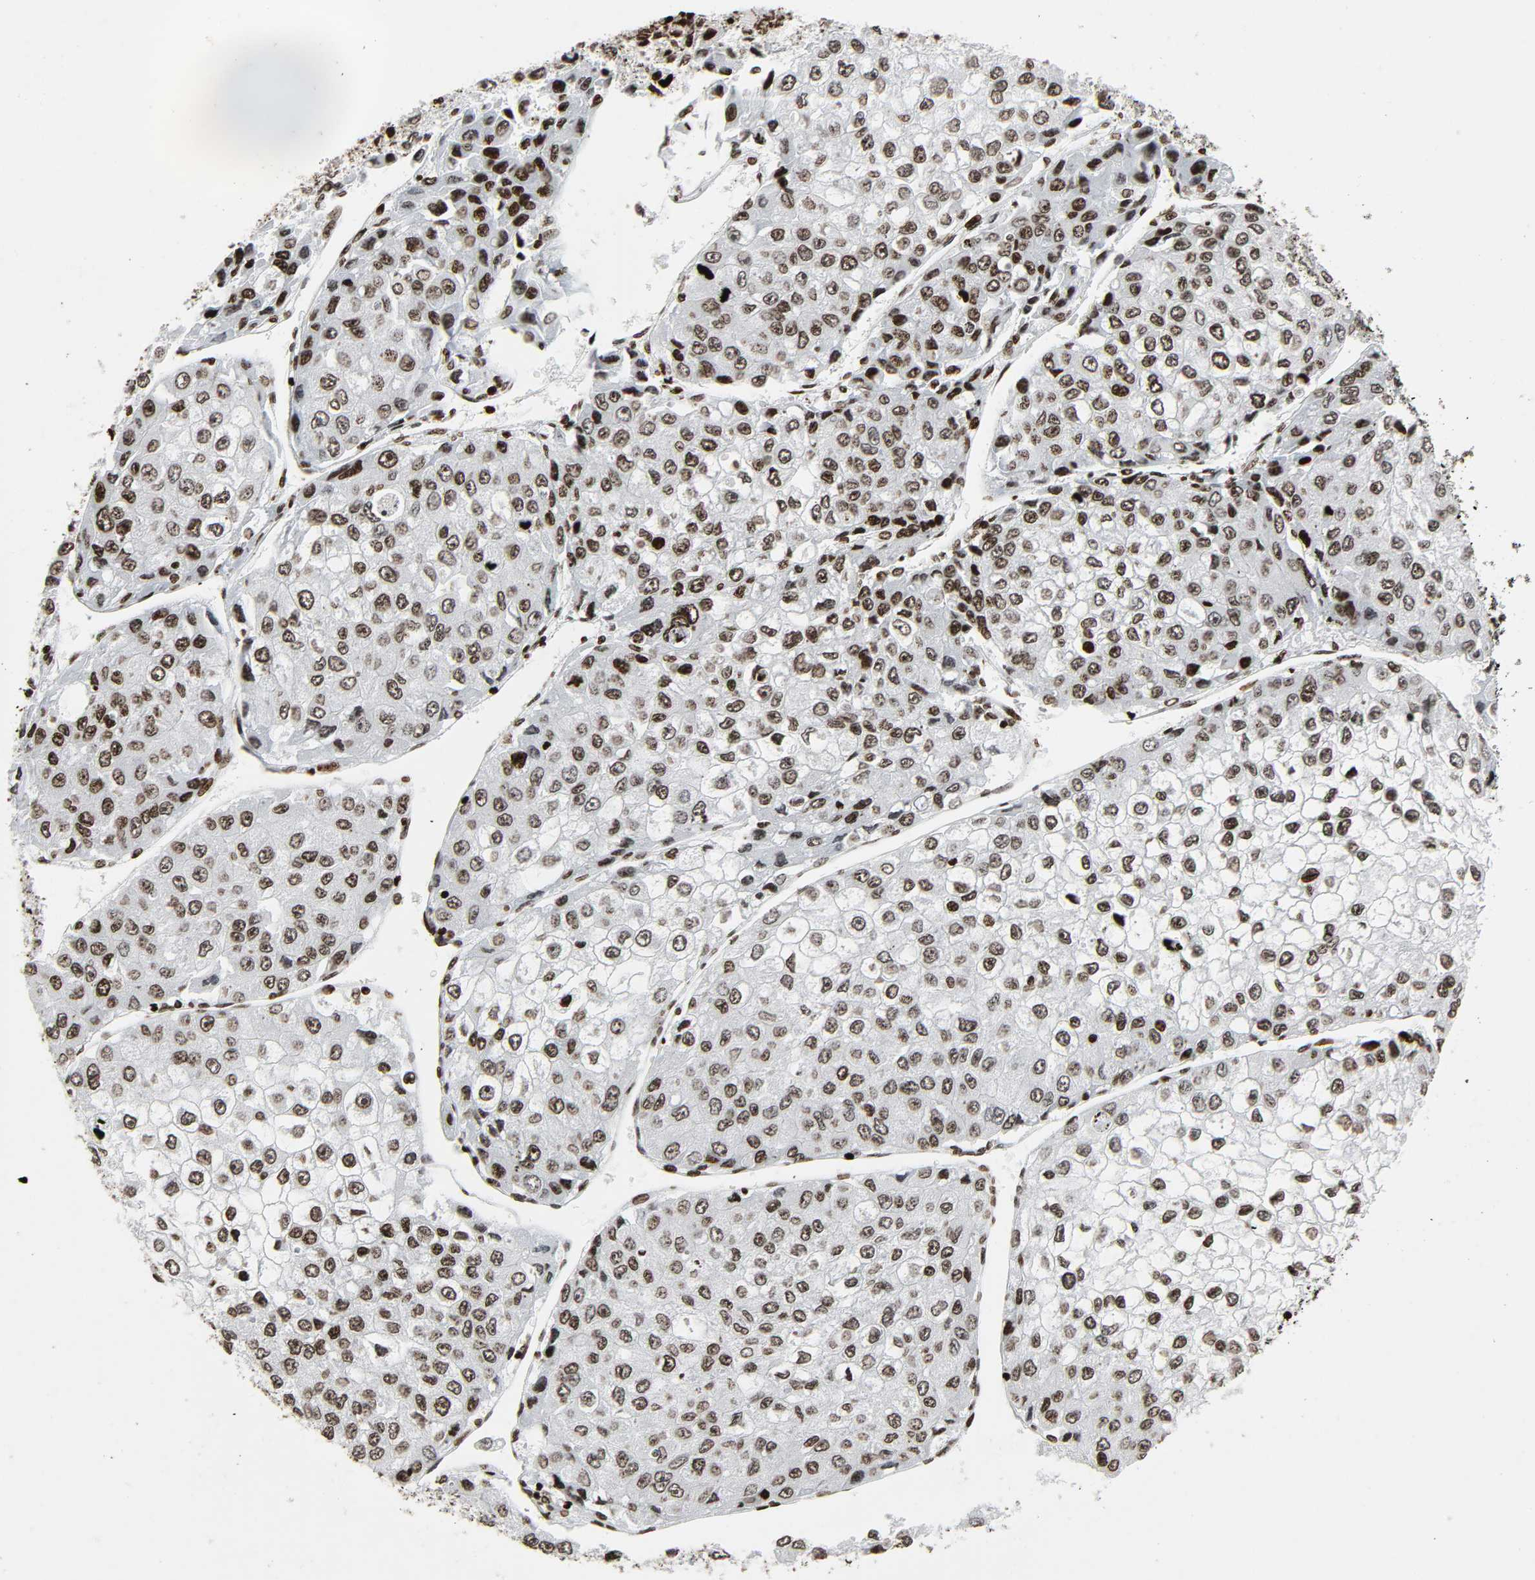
{"staining": {"intensity": "moderate", "quantity": ">75%", "location": "nuclear"}, "tissue": "liver cancer", "cell_type": "Tumor cells", "image_type": "cancer", "snomed": [{"axis": "morphology", "description": "Carcinoma, Hepatocellular, NOS"}, {"axis": "topography", "description": "Liver"}], "caption": "Human hepatocellular carcinoma (liver) stained with a brown dye reveals moderate nuclear positive expression in approximately >75% of tumor cells.", "gene": "RXRA", "patient": {"sex": "female", "age": 66}}